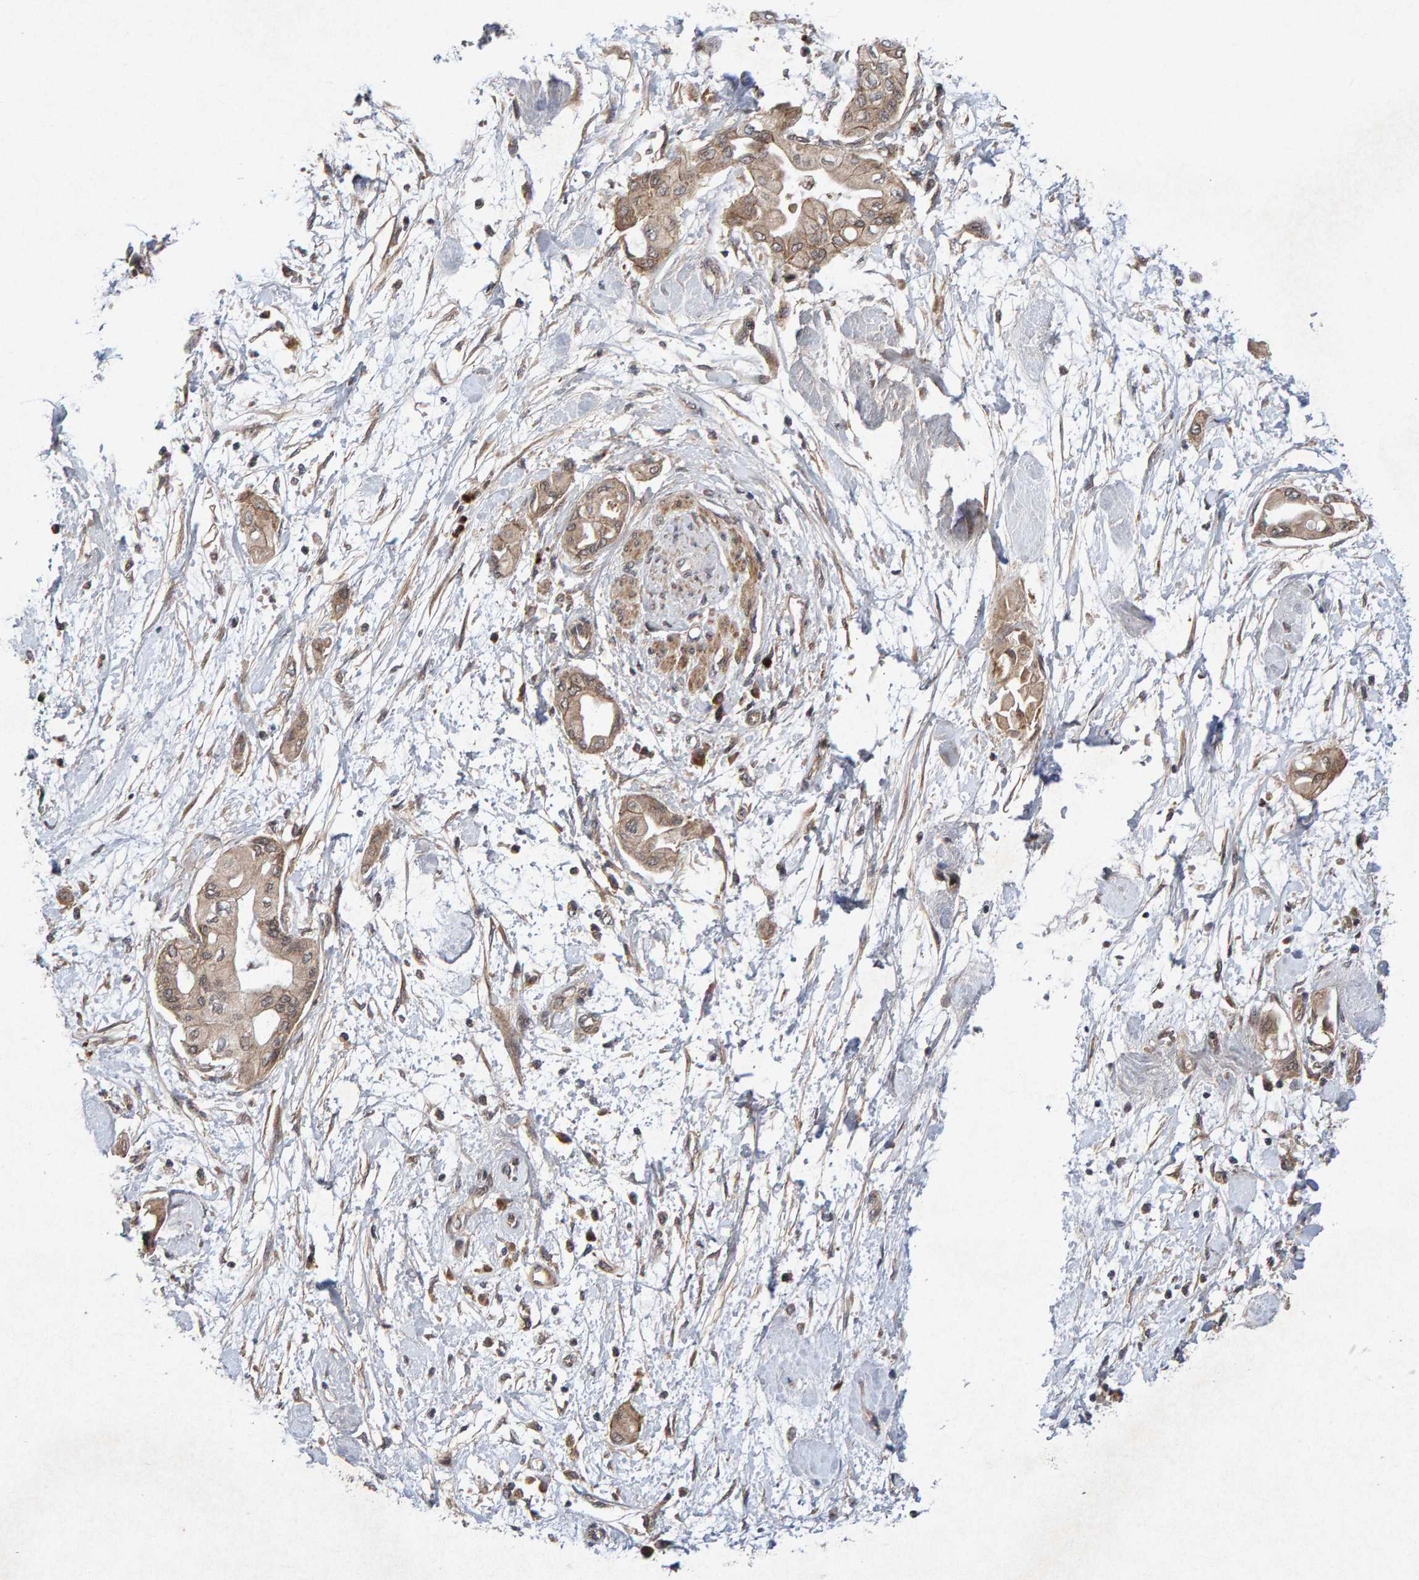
{"staining": {"intensity": "weak", "quantity": ">75%", "location": "cytoplasmic/membranous"}, "tissue": "pancreatic cancer", "cell_type": "Tumor cells", "image_type": "cancer", "snomed": [{"axis": "morphology", "description": "Adenocarcinoma, NOS"}, {"axis": "morphology", "description": "Adenocarcinoma, metastatic, NOS"}, {"axis": "topography", "description": "Lymph node"}, {"axis": "topography", "description": "Pancreas"}, {"axis": "topography", "description": "Duodenum"}], "caption": "Immunohistochemistry (IHC) (DAB) staining of human adenocarcinoma (pancreatic) exhibits weak cytoplasmic/membranous protein positivity in approximately >75% of tumor cells. The staining is performed using DAB brown chromogen to label protein expression. The nuclei are counter-stained blue using hematoxylin.", "gene": "CDH2", "patient": {"sex": "female", "age": 64}}